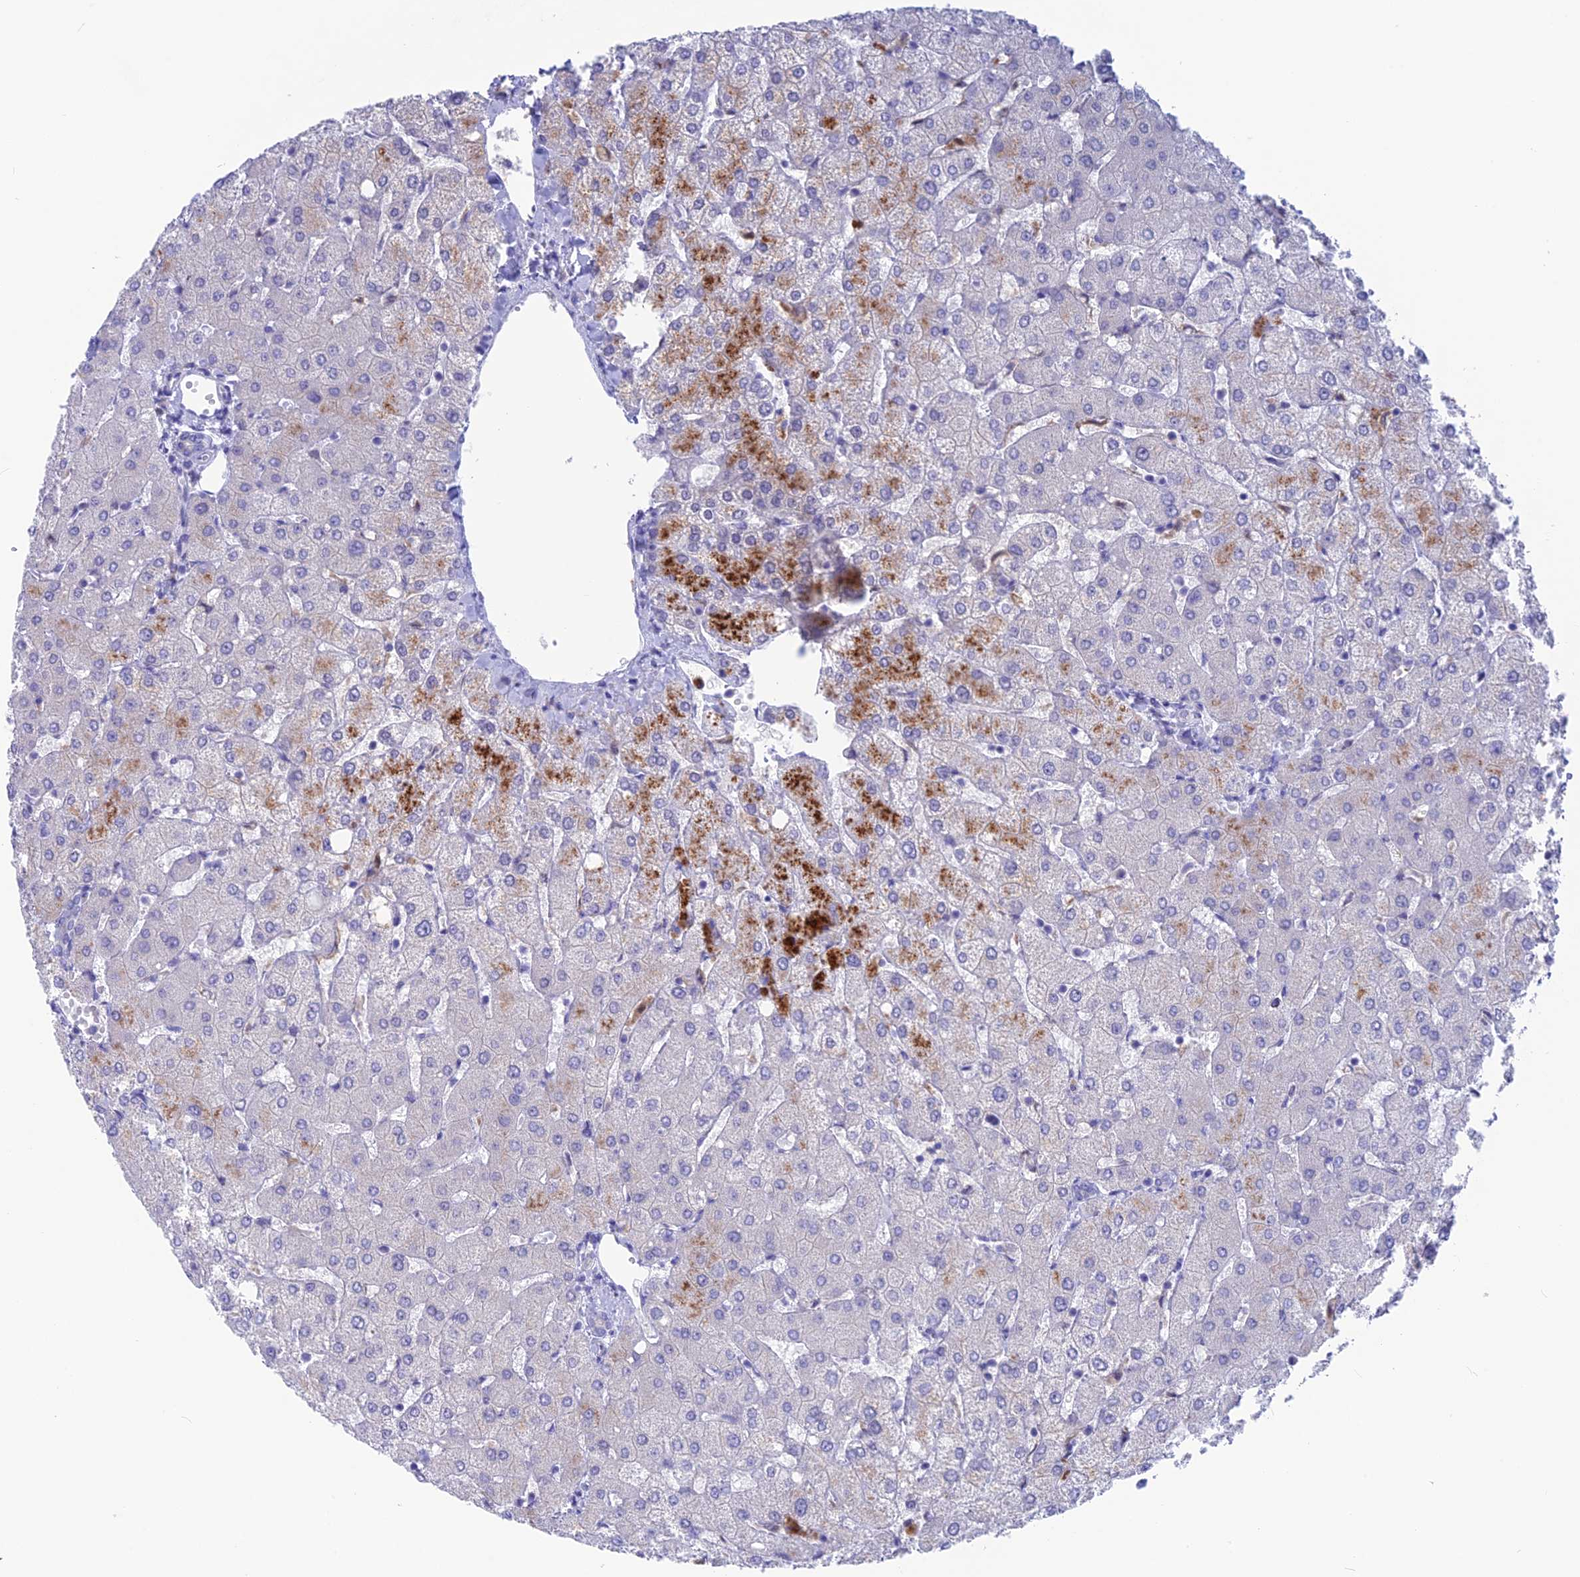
{"staining": {"intensity": "negative", "quantity": "none", "location": "none"}, "tissue": "liver", "cell_type": "Cholangiocytes", "image_type": "normal", "snomed": [{"axis": "morphology", "description": "Normal tissue, NOS"}, {"axis": "topography", "description": "Liver"}], "caption": "The immunohistochemistry (IHC) image has no significant positivity in cholangiocytes of liver.", "gene": "SNTN", "patient": {"sex": "female", "age": 54}}